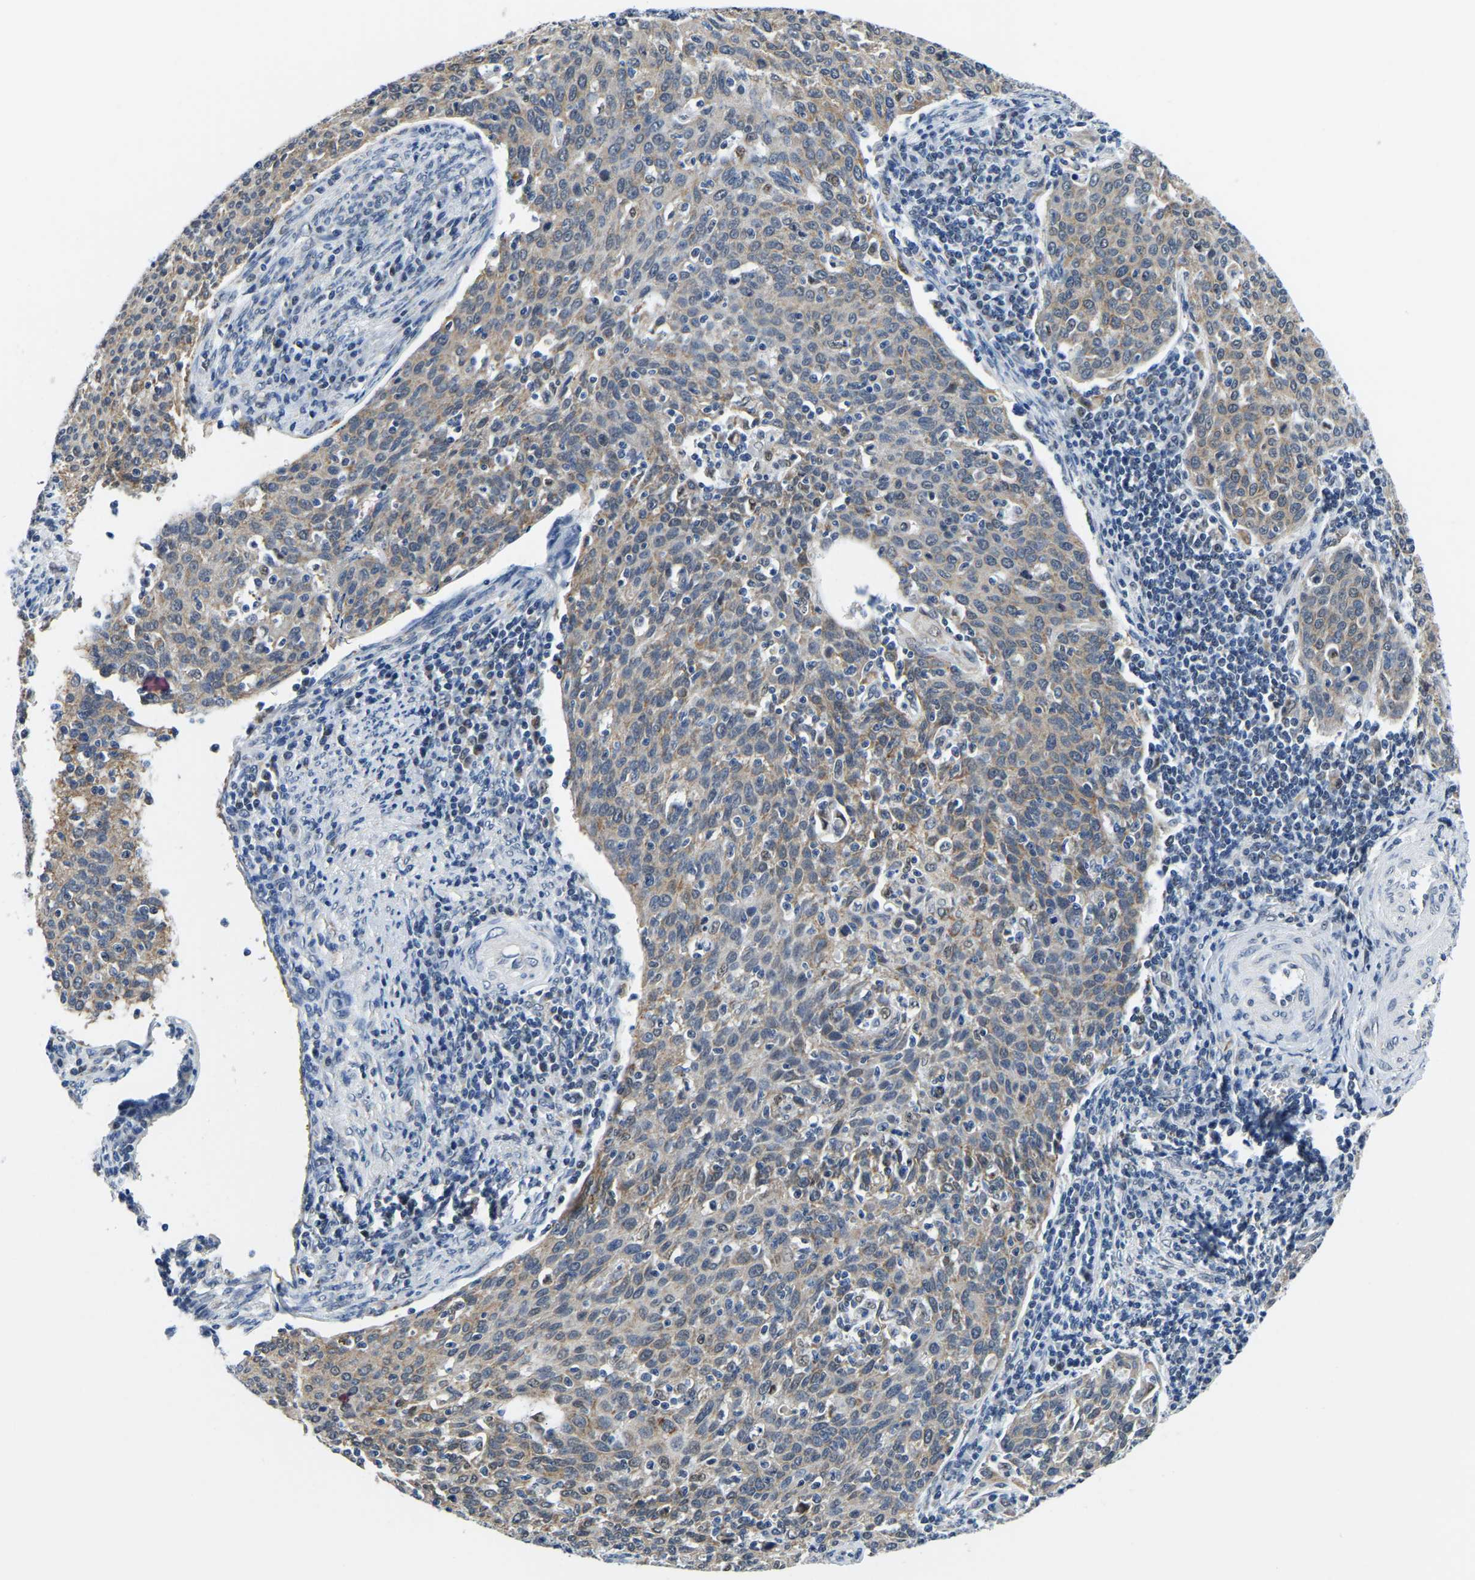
{"staining": {"intensity": "weak", "quantity": ">75%", "location": "cytoplasmic/membranous"}, "tissue": "cervical cancer", "cell_type": "Tumor cells", "image_type": "cancer", "snomed": [{"axis": "morphology", "description": "Squamous cell carcinoma, NOS"}, {"axis": "topography", "description": "Cervix"}], "caption": "The micrograph displays a brown stain indicating the presence of a protein in the cytoplasmic/membranous of tumor cells in cervical cancer (squamous cell carcinoma).", "gene": "BNIP3L", "patient": {"sex": "female", "age": 38}}